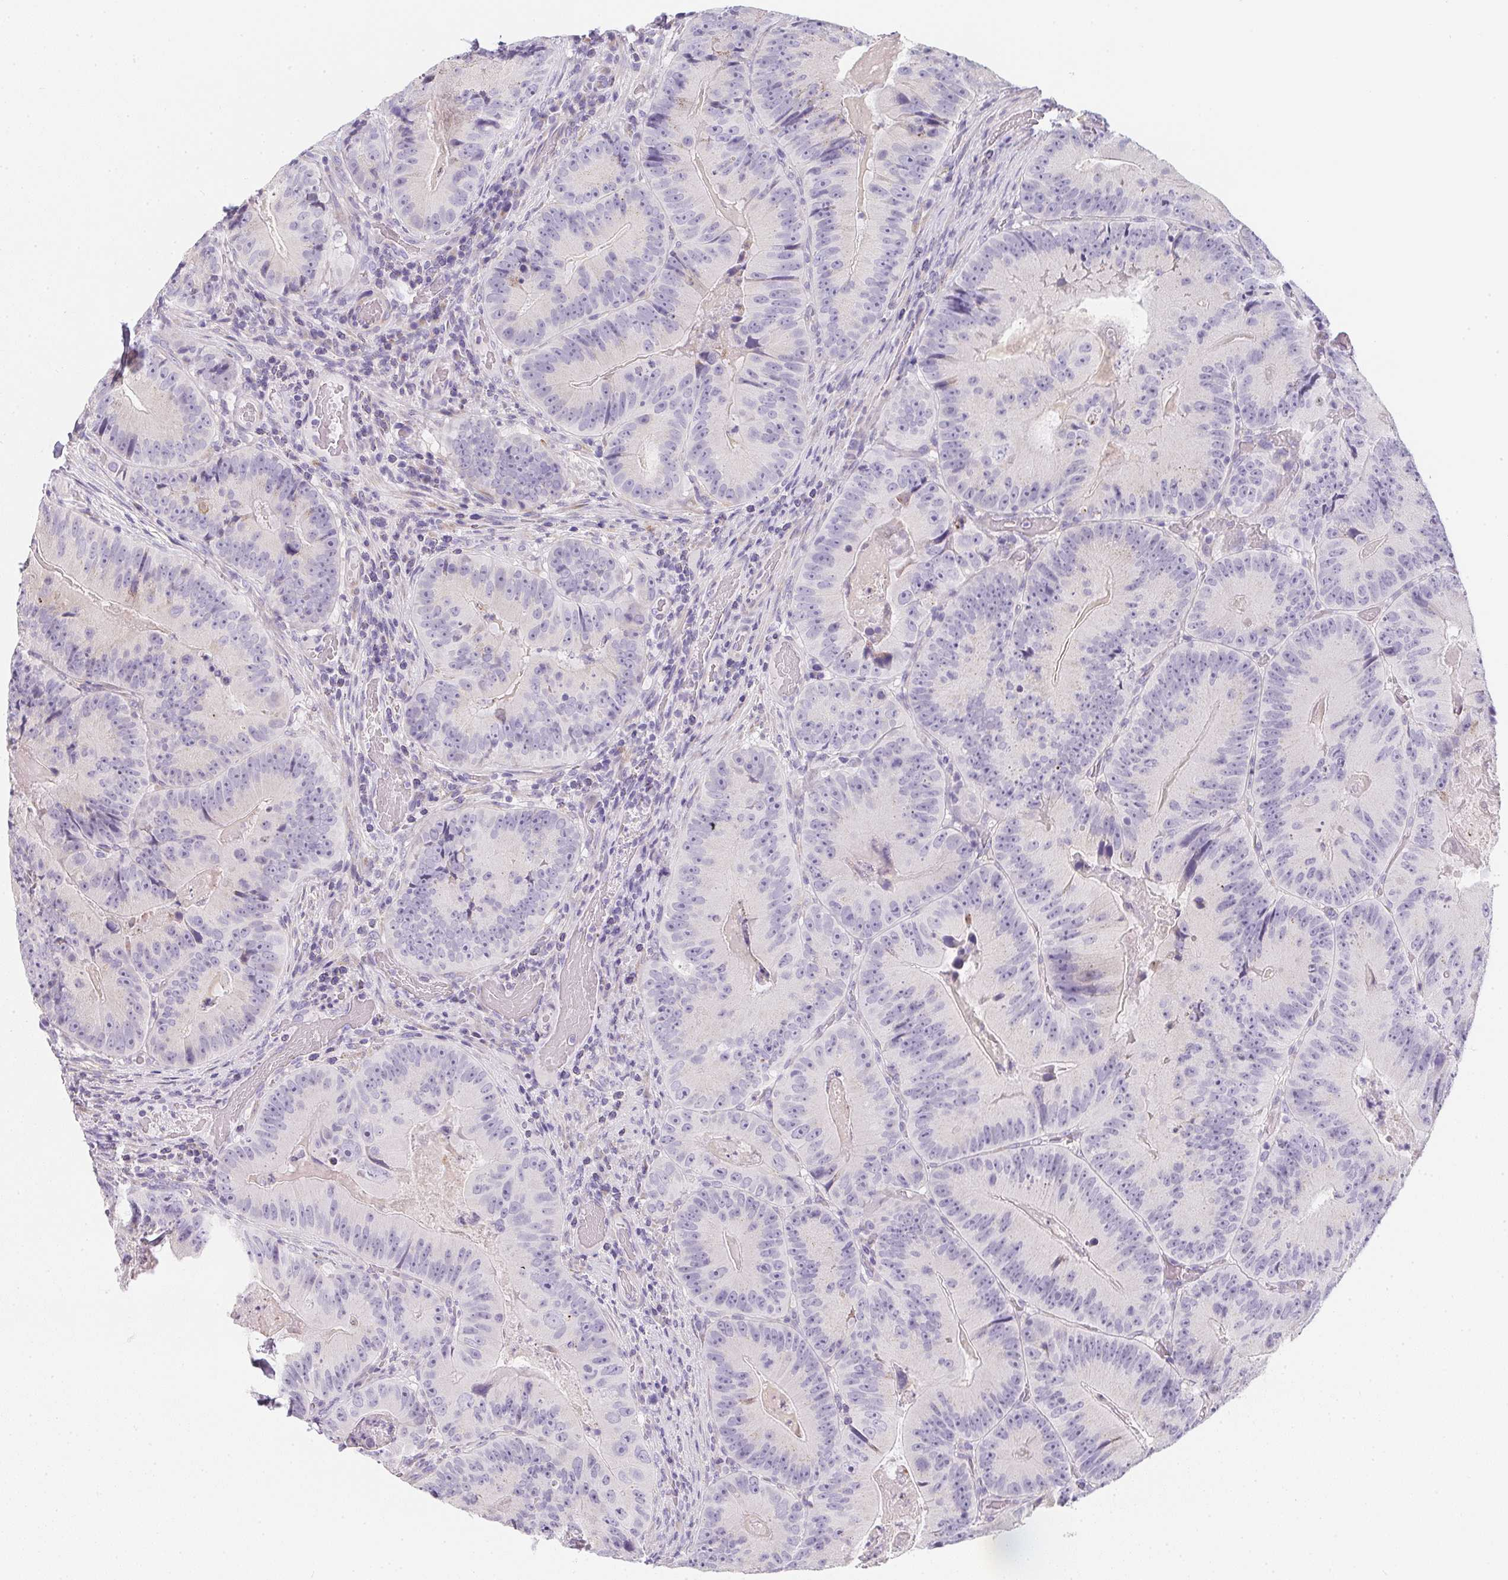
{"staining": {"intensity": "negative", "quantity": "none", "location": "none"}, "tissue": "colorectal cancer", "cell_type": "Tumor cells", "image_type": "cancer", "snomed": [{"axis": "morphology", "description": "Adenocarcinoma, NOS"}, {"axis": "topography", "description": "Colon"}], "caption": "This image is of colorectal cancer stained with immunohistochemistry to label a protein in brown with the nuclei are counter-stained blue. There is no positivity in tumor cells. Brightfield microscopy of immunohistochemistry stained with DAB (brown) and hematoxylin (blue), captured at high magnification.", "gene": "MAP1A", "patient": {"sex": "female", "age": 86}}